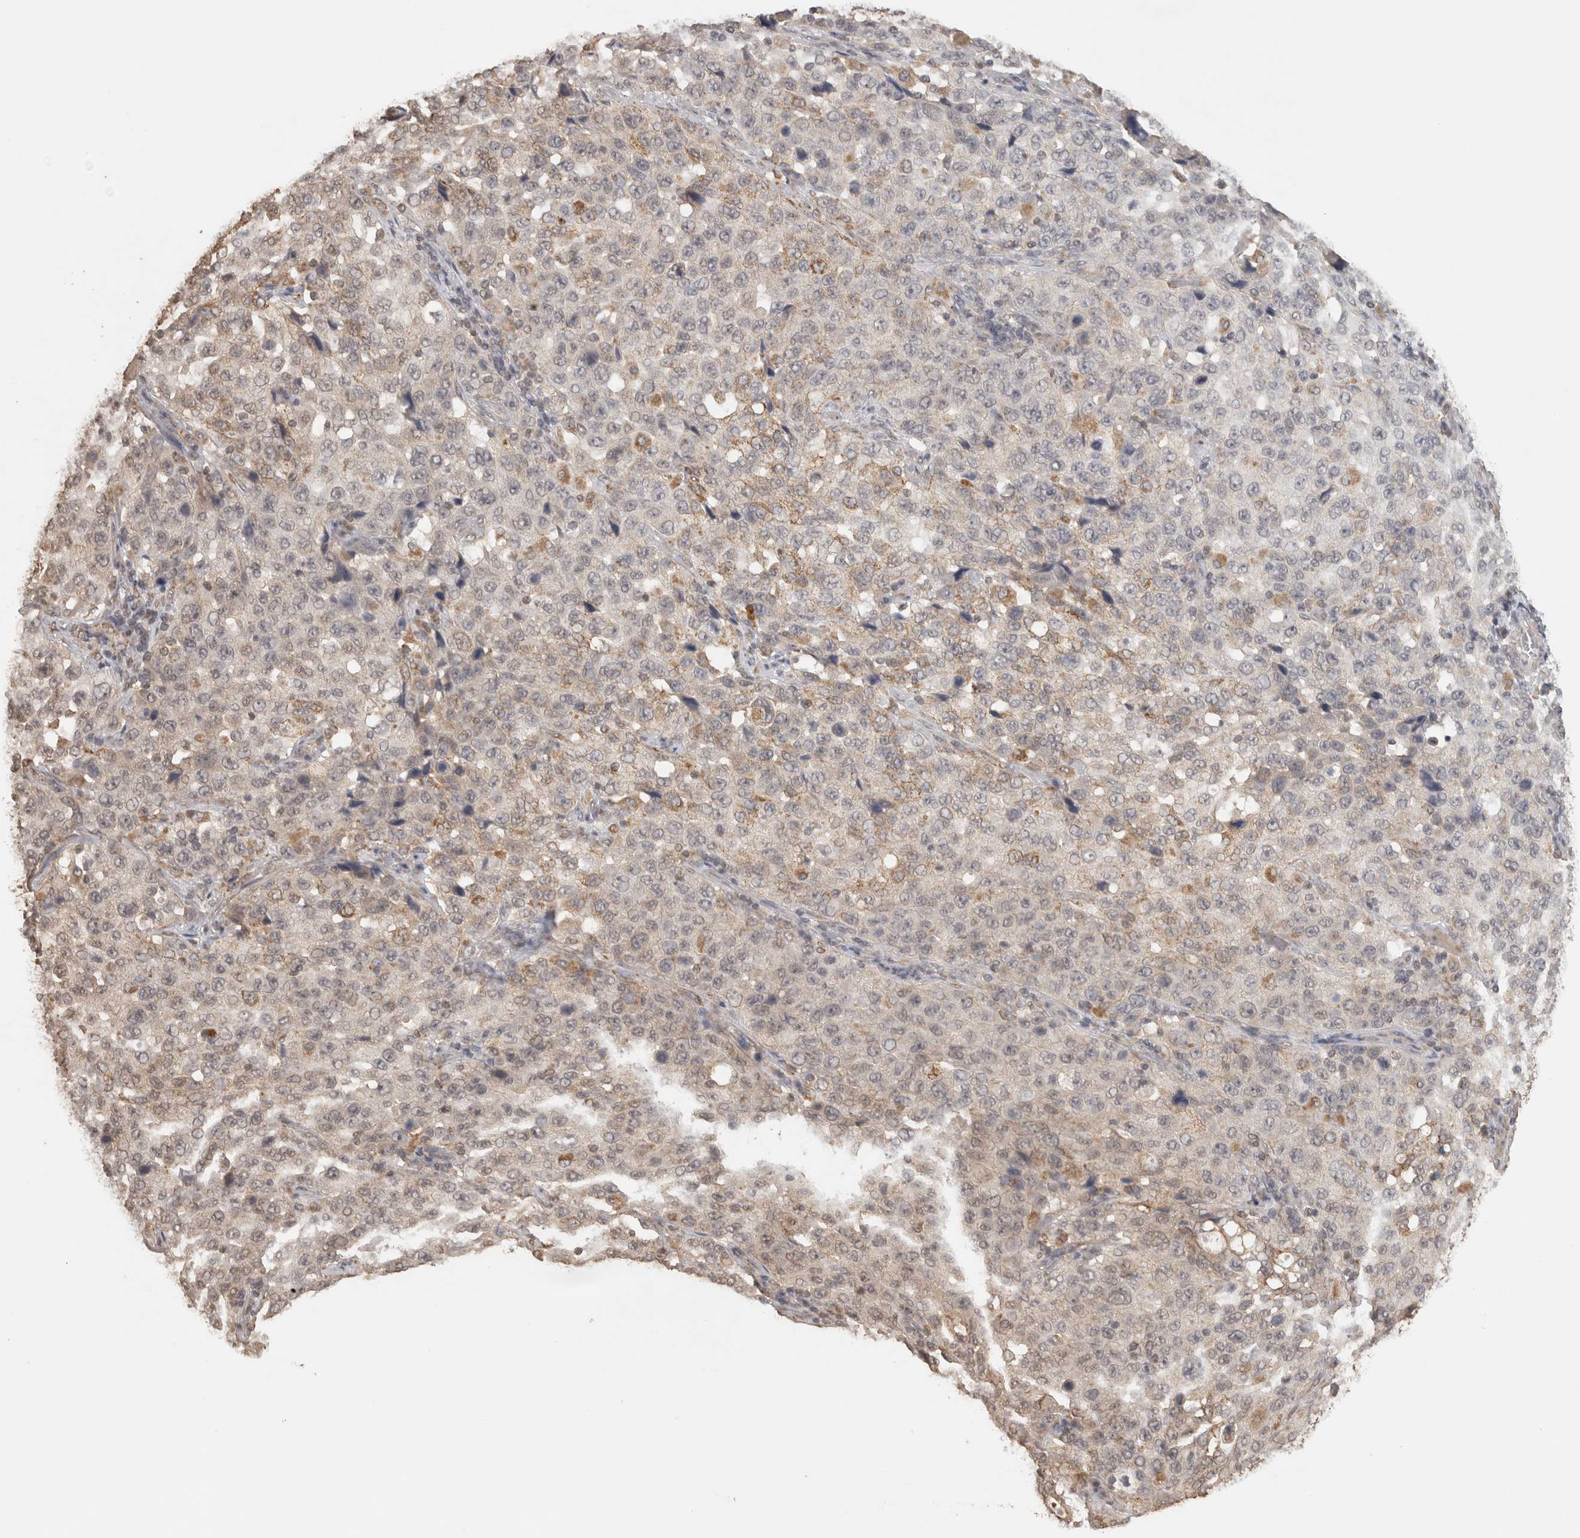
{"staining": {"intensity": "weak", "quantity": "25%-75%", "location": "cytoplasmic/membranous"}, "tissue": "stomach cancer", "cell_type": "Tumor cells", "image_type": "cancer", "snomed": [{"axis": "morphology", "description": "Normal tissue, NOS"}, {"axis": "morphology", "description": "Adenocarcinoma, NOS"}, {"axis": "topography", "description": "Stomach"}], "caption": "A high-resolution image shows immunohistochemistry staining of stomach cancer, which reveals weak cytoplasmic/membranous staining in about 25%-75% of tumor cells.", "gene": "BNIP3L", "patient": {"sex": "male", "age": 48}}